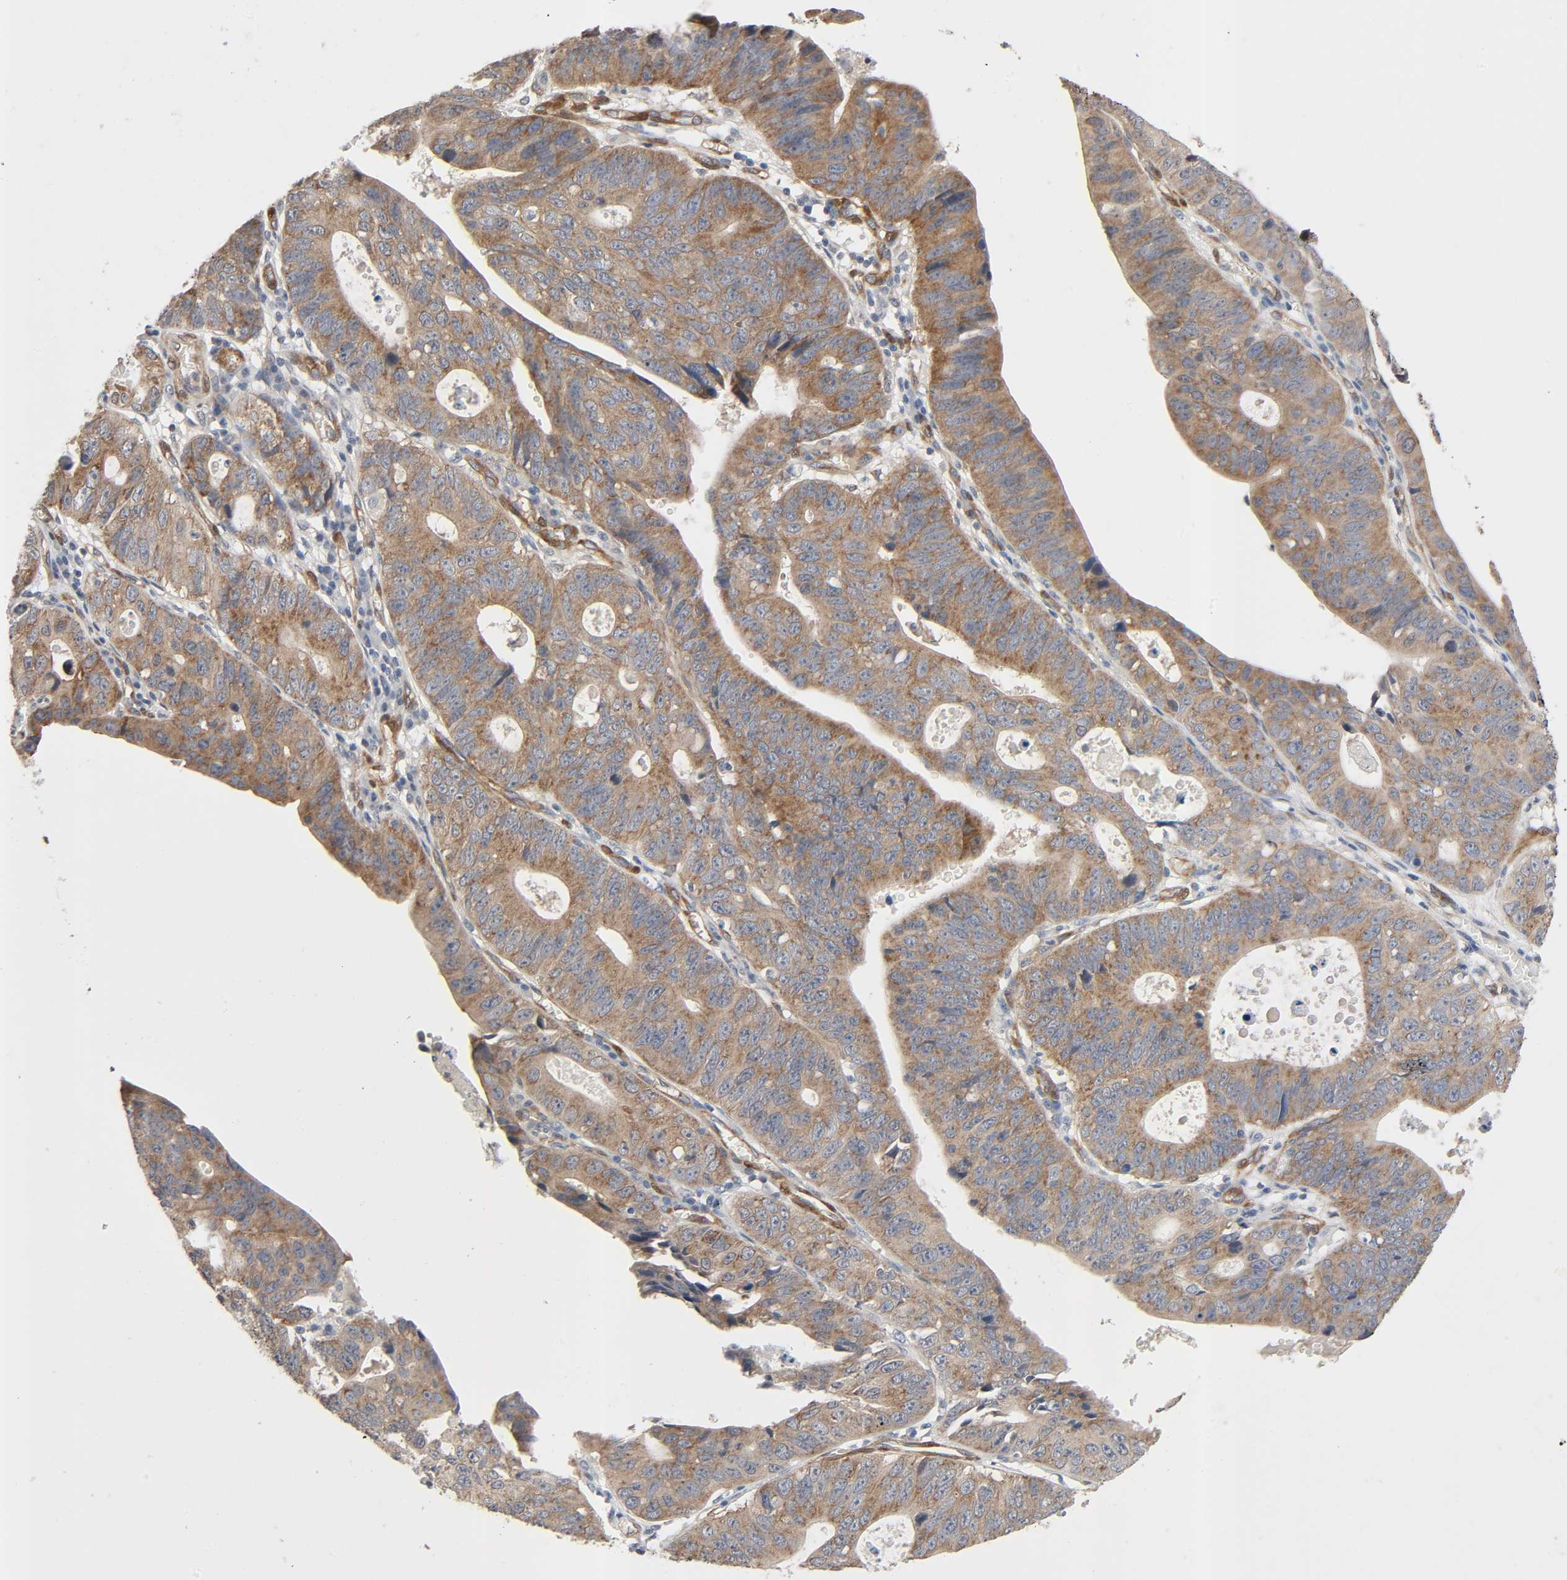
{"staining": {"intensity": "moderate", "quantity": ">75%", "location": "cytoplasmic/membranous"}, "tissue": "stomach cancer", "cell_type": "Tumor cells", "image_type": "cancer", "snomed": [{"axis": "morphology", "description": "Adenocarcinoma, NOS"}, {"axis": "topography", "description": "Stomach"}], "caption": "Tumor cells demonstrate medium levels of moderate cytoplasmic/membranous staining in about >75% of cells in human stomach cancer. Immunohistochemistry stains the protein in brown and the nuclei are stained blue.", "gene": "PTK2", "patient": {"sex": "male", "age": 59}}